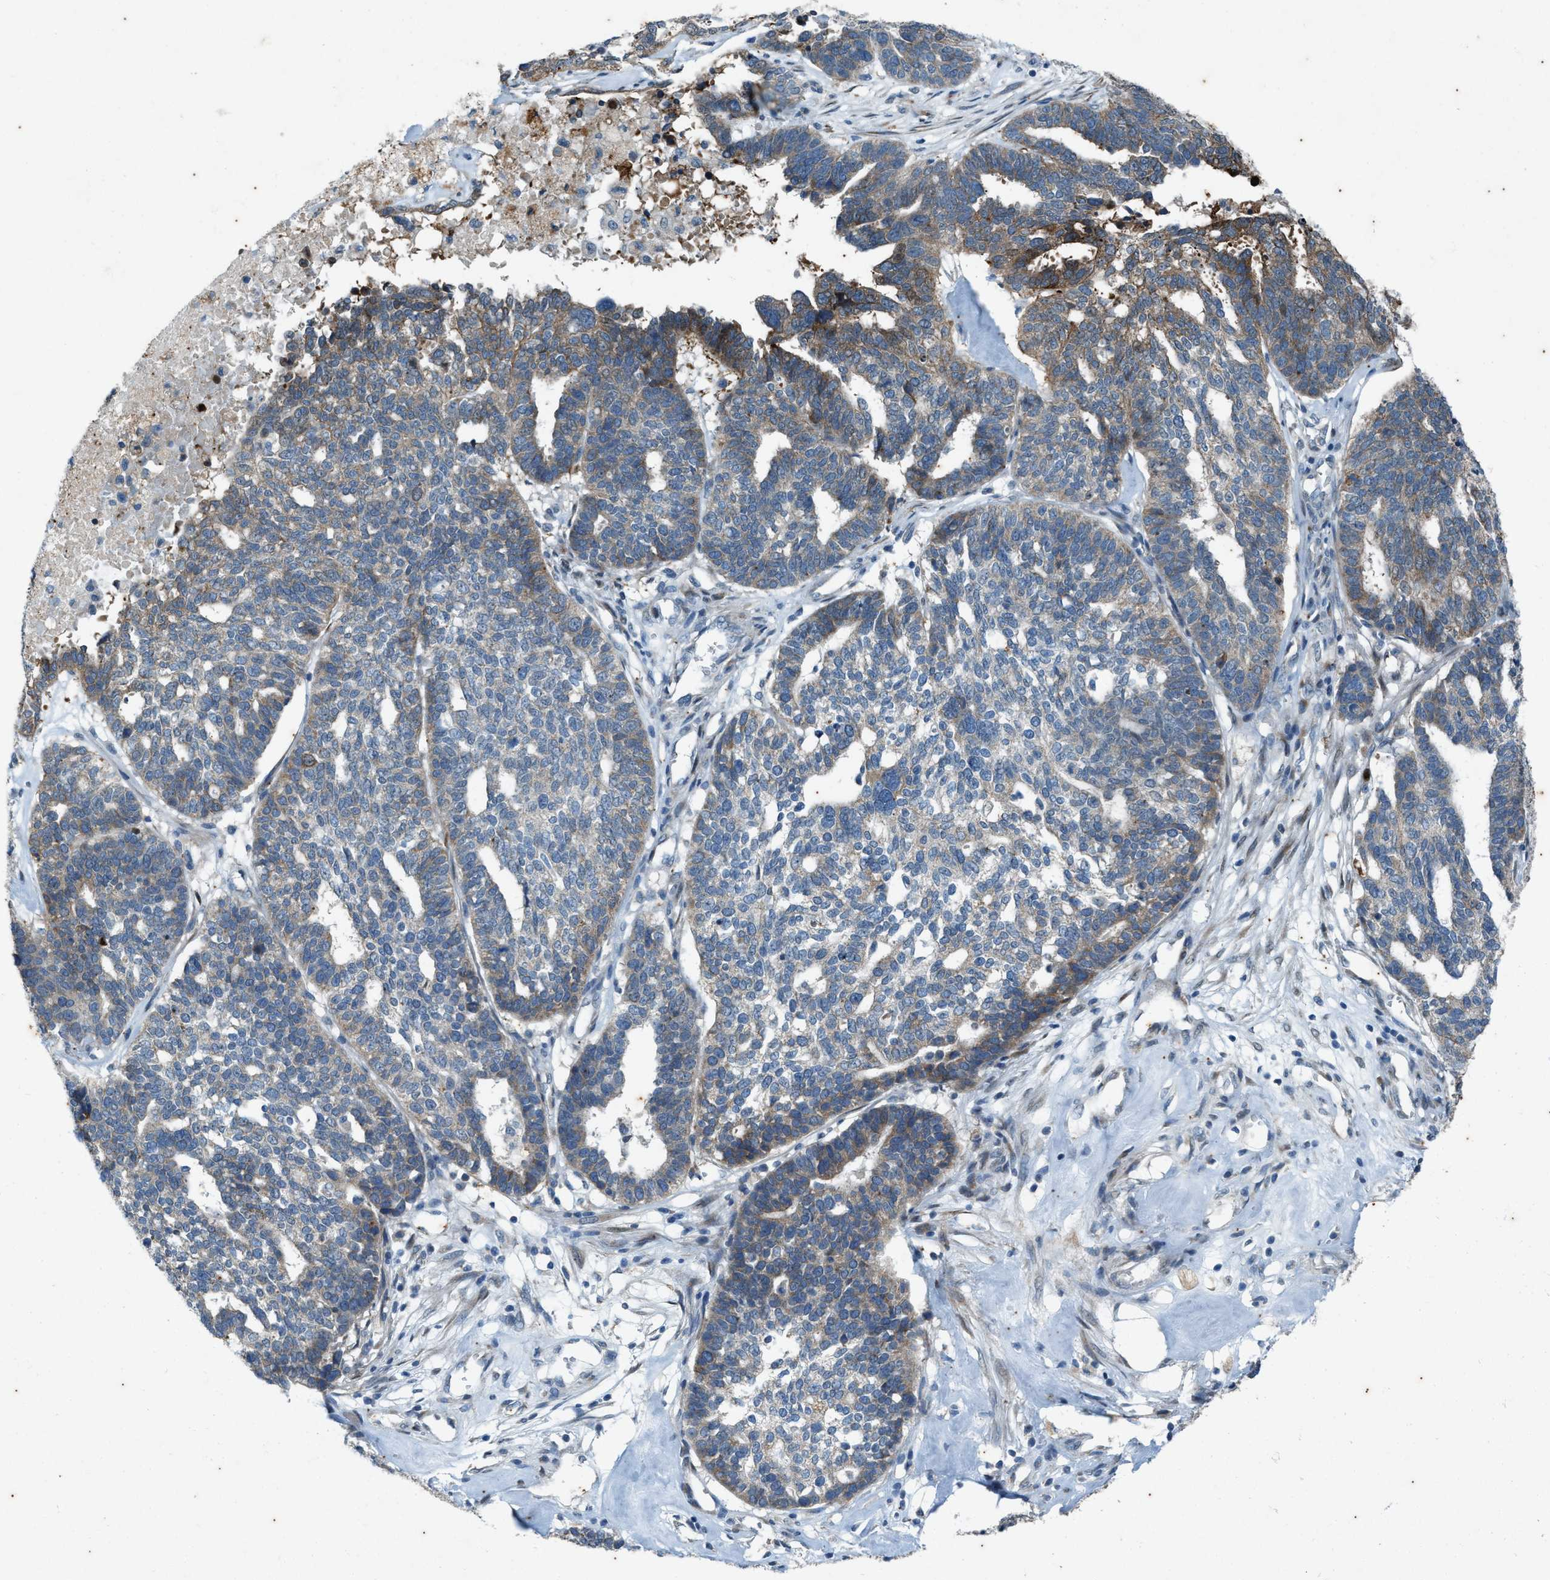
{"staining": {"intensity": "moderate", "quantity": "25%-75%", "location": "cytoplasmic/membranous"}, "tissue": "ovarian cancer", "cell_type": "Tumor cells", "image_type": "cancer", "snomed": [{"axis": "morphology", "description": "Cystadenocarcinoma, serous, NOS"}, {"axis": "topography", "description": "Ovary"}], "caption": "Serous cystadenocarcinoma (ovarian) was stained to show a protein in brown. There is medium levels of moderate cytoplasmic/membranous positivity in about 25%-75% of tumor cells. (DAB (3,3'-diaminobenzidine) = brown stain, brightfield microscopy at high magnification).", "gene": "CHPF2", "patient": {"sex": "female", "age": 59}}